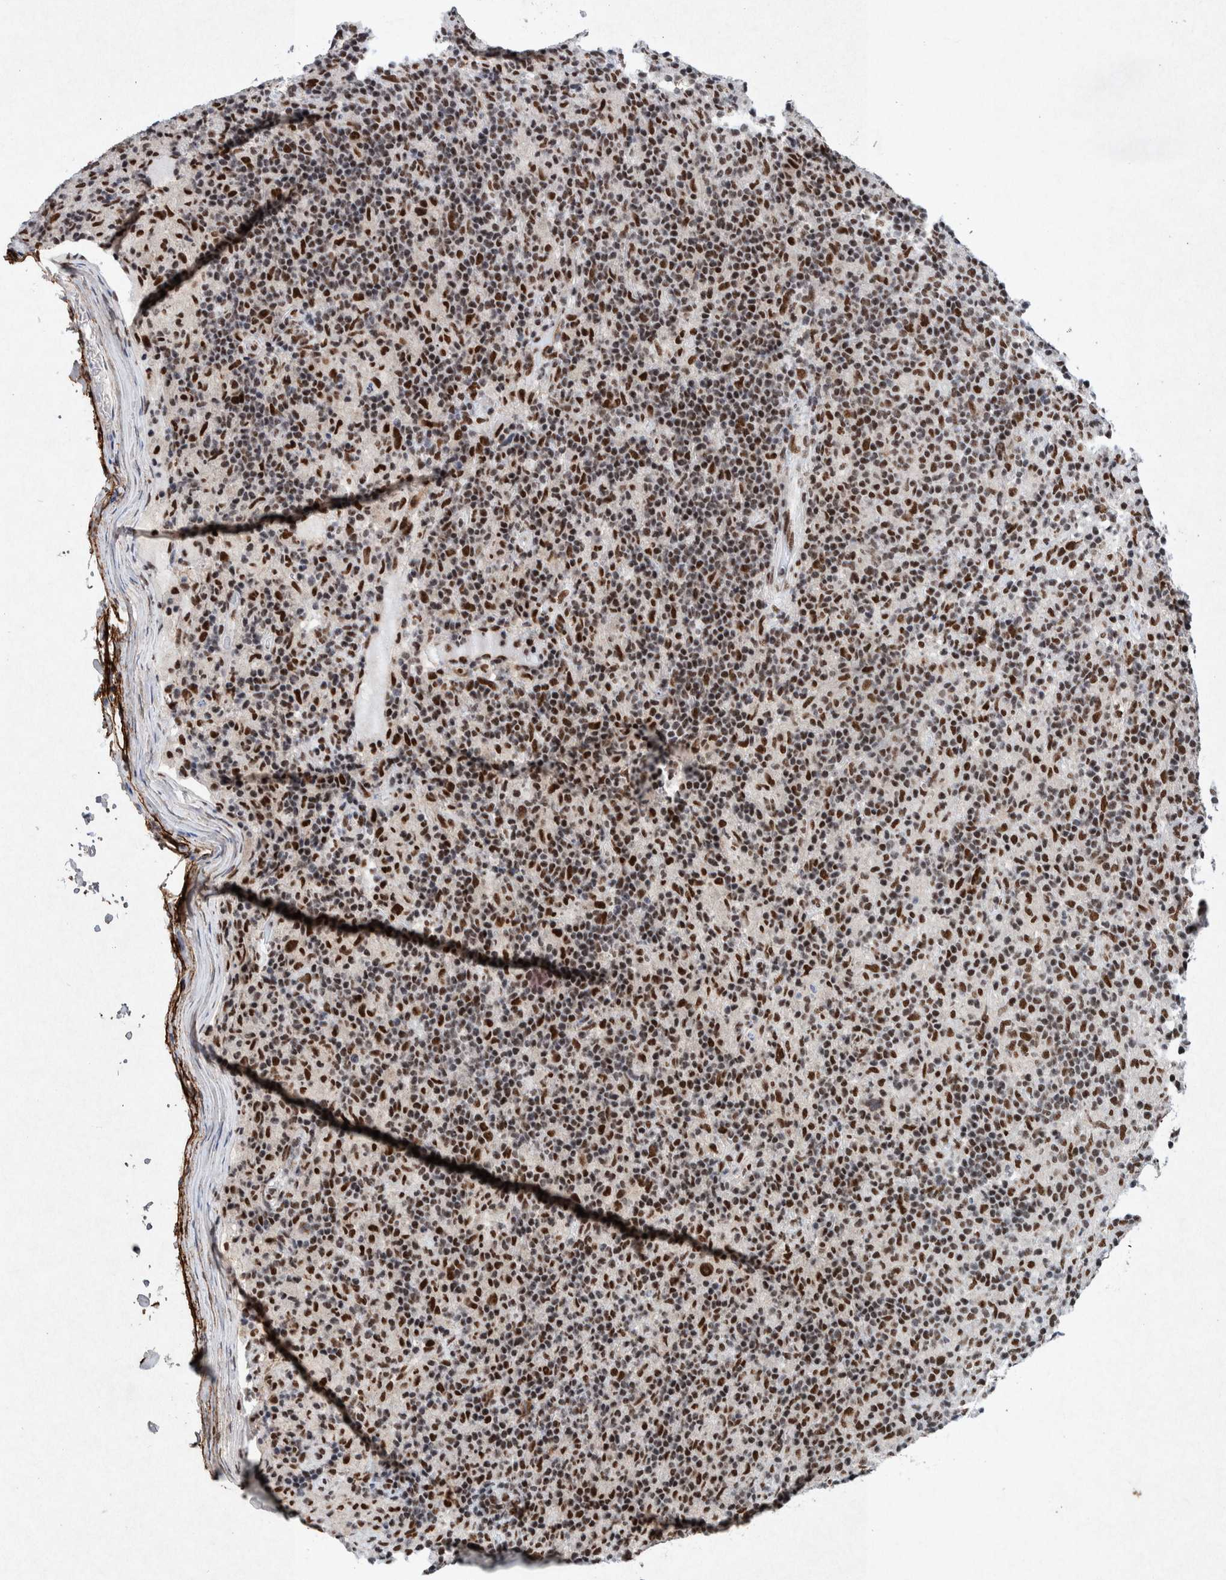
{"staining": {"intensity": "strong", "quantity": ">75%", "location": "nuclear"}, "tissue": "lymphoma", "cell_type": "Tumor cells", "image_type": "cancer", "snomed": [{"axis": "morphology", "description": "Hodgkin's disease, NOS"}, {"axis": "topography", "description": "Lymph node"}], "caption": "Lymphoma tissue displays strong nuclear staining in approximately >75% of tumor cells", "gene": "TAF10", "patient": {"sex": "male", "age": 70}}